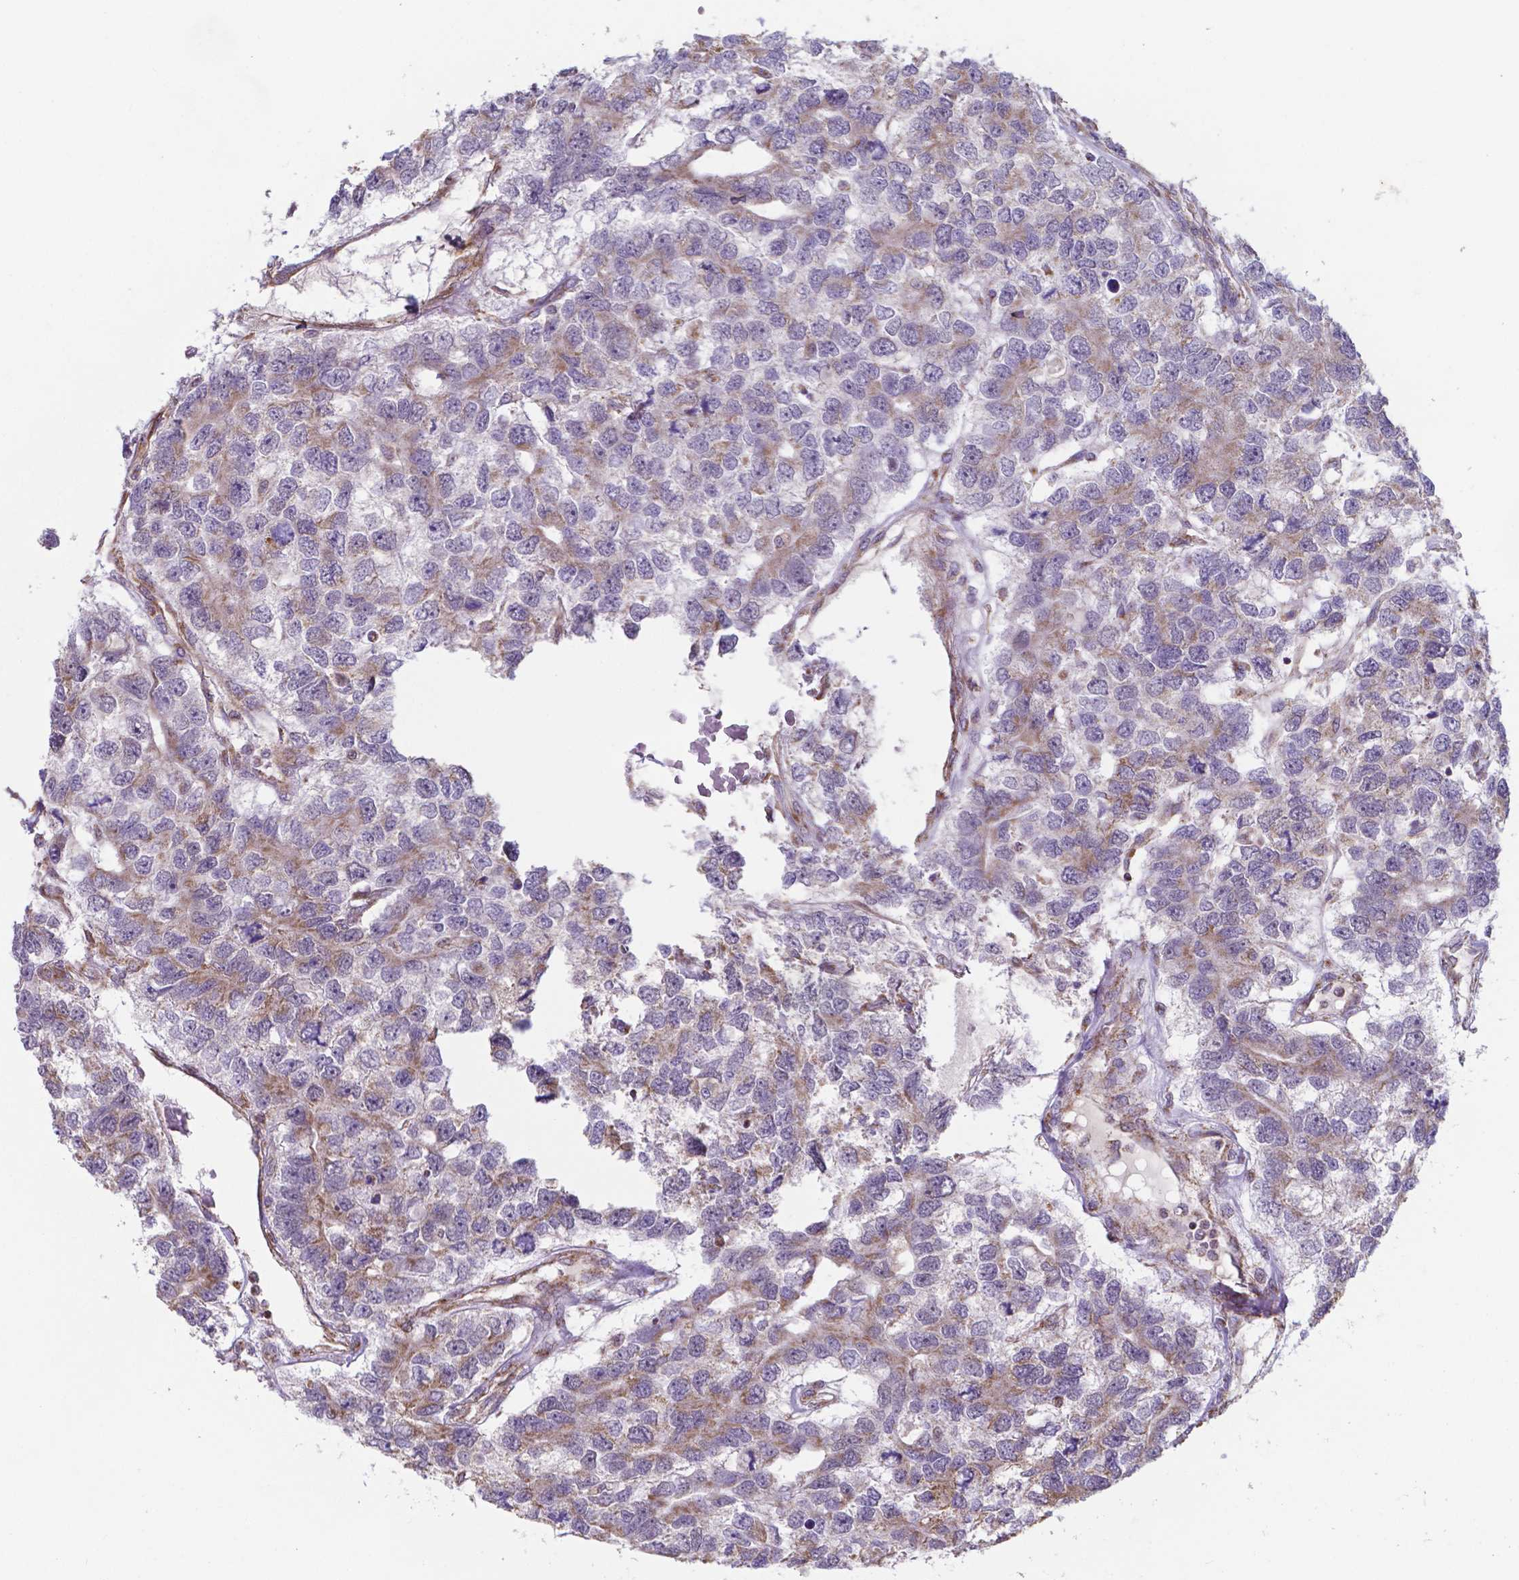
{"staining": {"intensity": "weak", "quantity": "25%-75%", "location": "cytoplasmic/membranous"}, "tissue": "testis cancer", "cell_type": "Tumor cells", "image_type": "cancer", "snomed": [{"axis": "morphology", "description": "Seminoma, NOS"}, {"axis": "topography", "description": "Testis"}], "caption": "Testis seminoma stained for a protein displays weak cytoplasmic/membranous positivity in tumor cells.", "gene": "FAM114A1", "patient": {"sex": "male", "age": 52}}